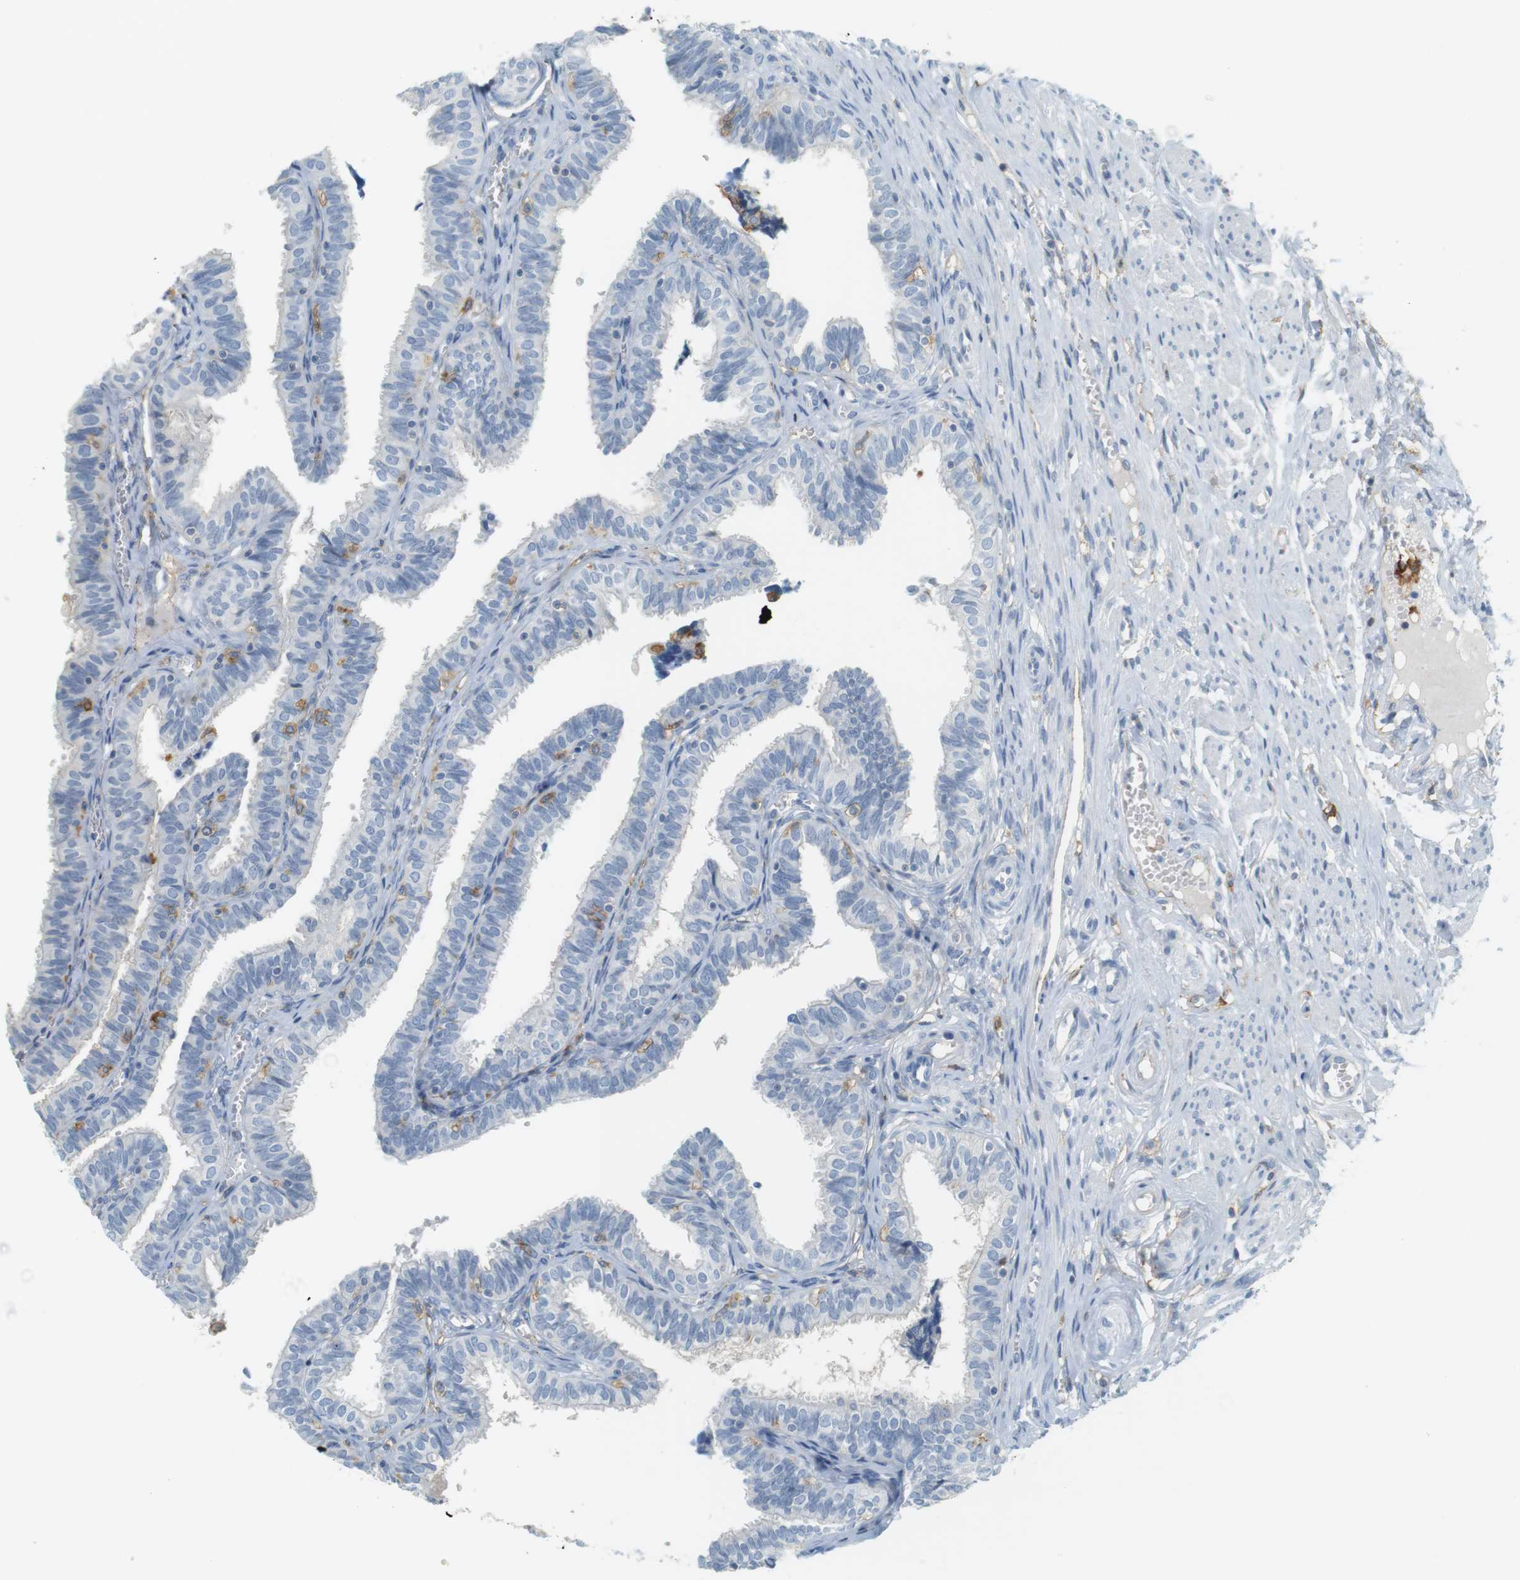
{"staining": {"intensity": "negative", "quantity": "none", "location": "none"}, "tissue": "fallopian tube", "cell_type": "Glandular cells", "image_type": "normal", "snomed": [{"axis": "morphology", "description": "Normal tissue, NOS"}, {"axis": "topography", "description": "Fallopian tube"}], "caption": "Immunohistochemistry micrograph of unremarkable fallopian tube stained for a protein (brown), which shows no positivity in glandular cells. (Immunohistochemistry (ihc), brightfield microscopy, high magnification).", "gene": "SIRPA", "patient": {"sex": "female", "age": 46}}